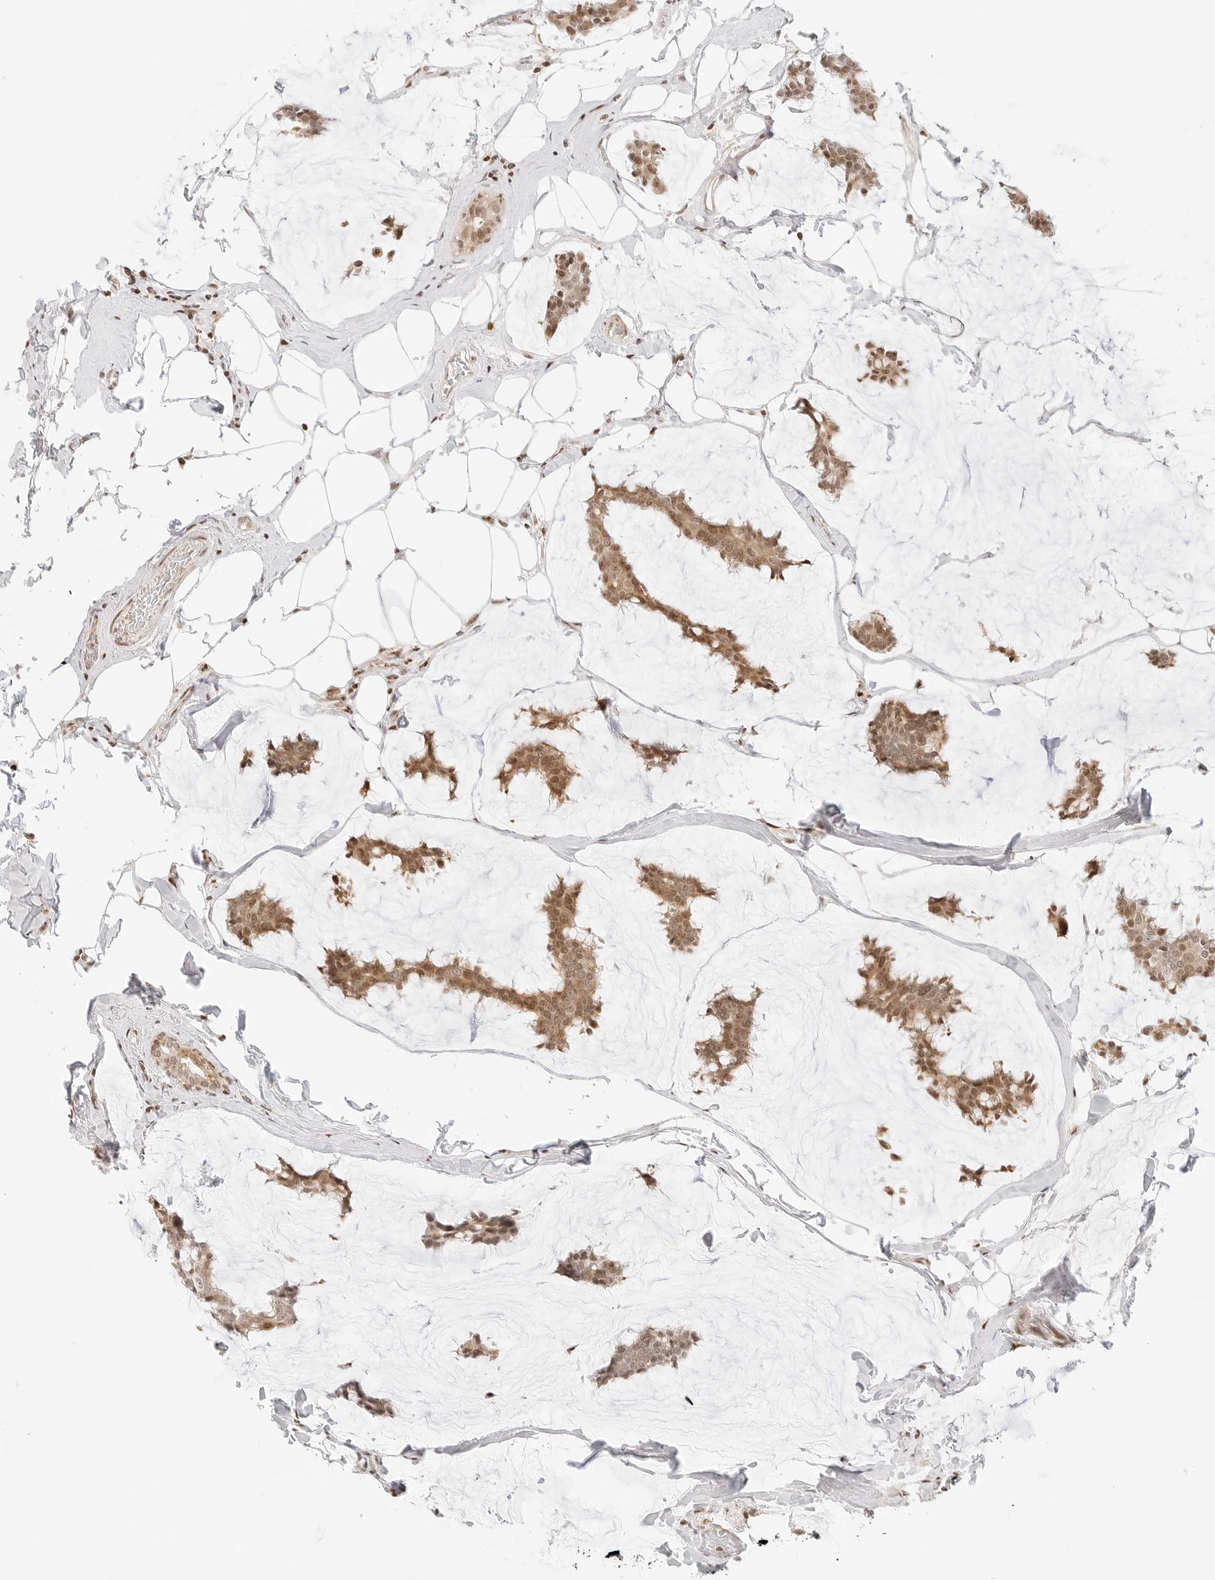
{"staining": {"intensity": "moderate", "quantity": ">75%", "location": "cytoplasmic/membranous,nuclear"}, "tissue": "breast cancer", "cell_type": "Tumor cells", "image_type": "cancer", "snomed": [{"axis": "morphology", "description": "Duct carcinoma"}, {"axis": "topography", "description": "Breast"}], "caption": "Tumor cells show moderate cytoplasmic/membranous and nuclear staining in approximately >75% of cells in invasive ductal carcinoma (breast). The protein is stained brown, and the nuclei are stained in blue (DAB IHC with brightfield microscopy, high magnification).", "gene": "RPS6KL1", "patient": {"sex": "female", "age": 93}}